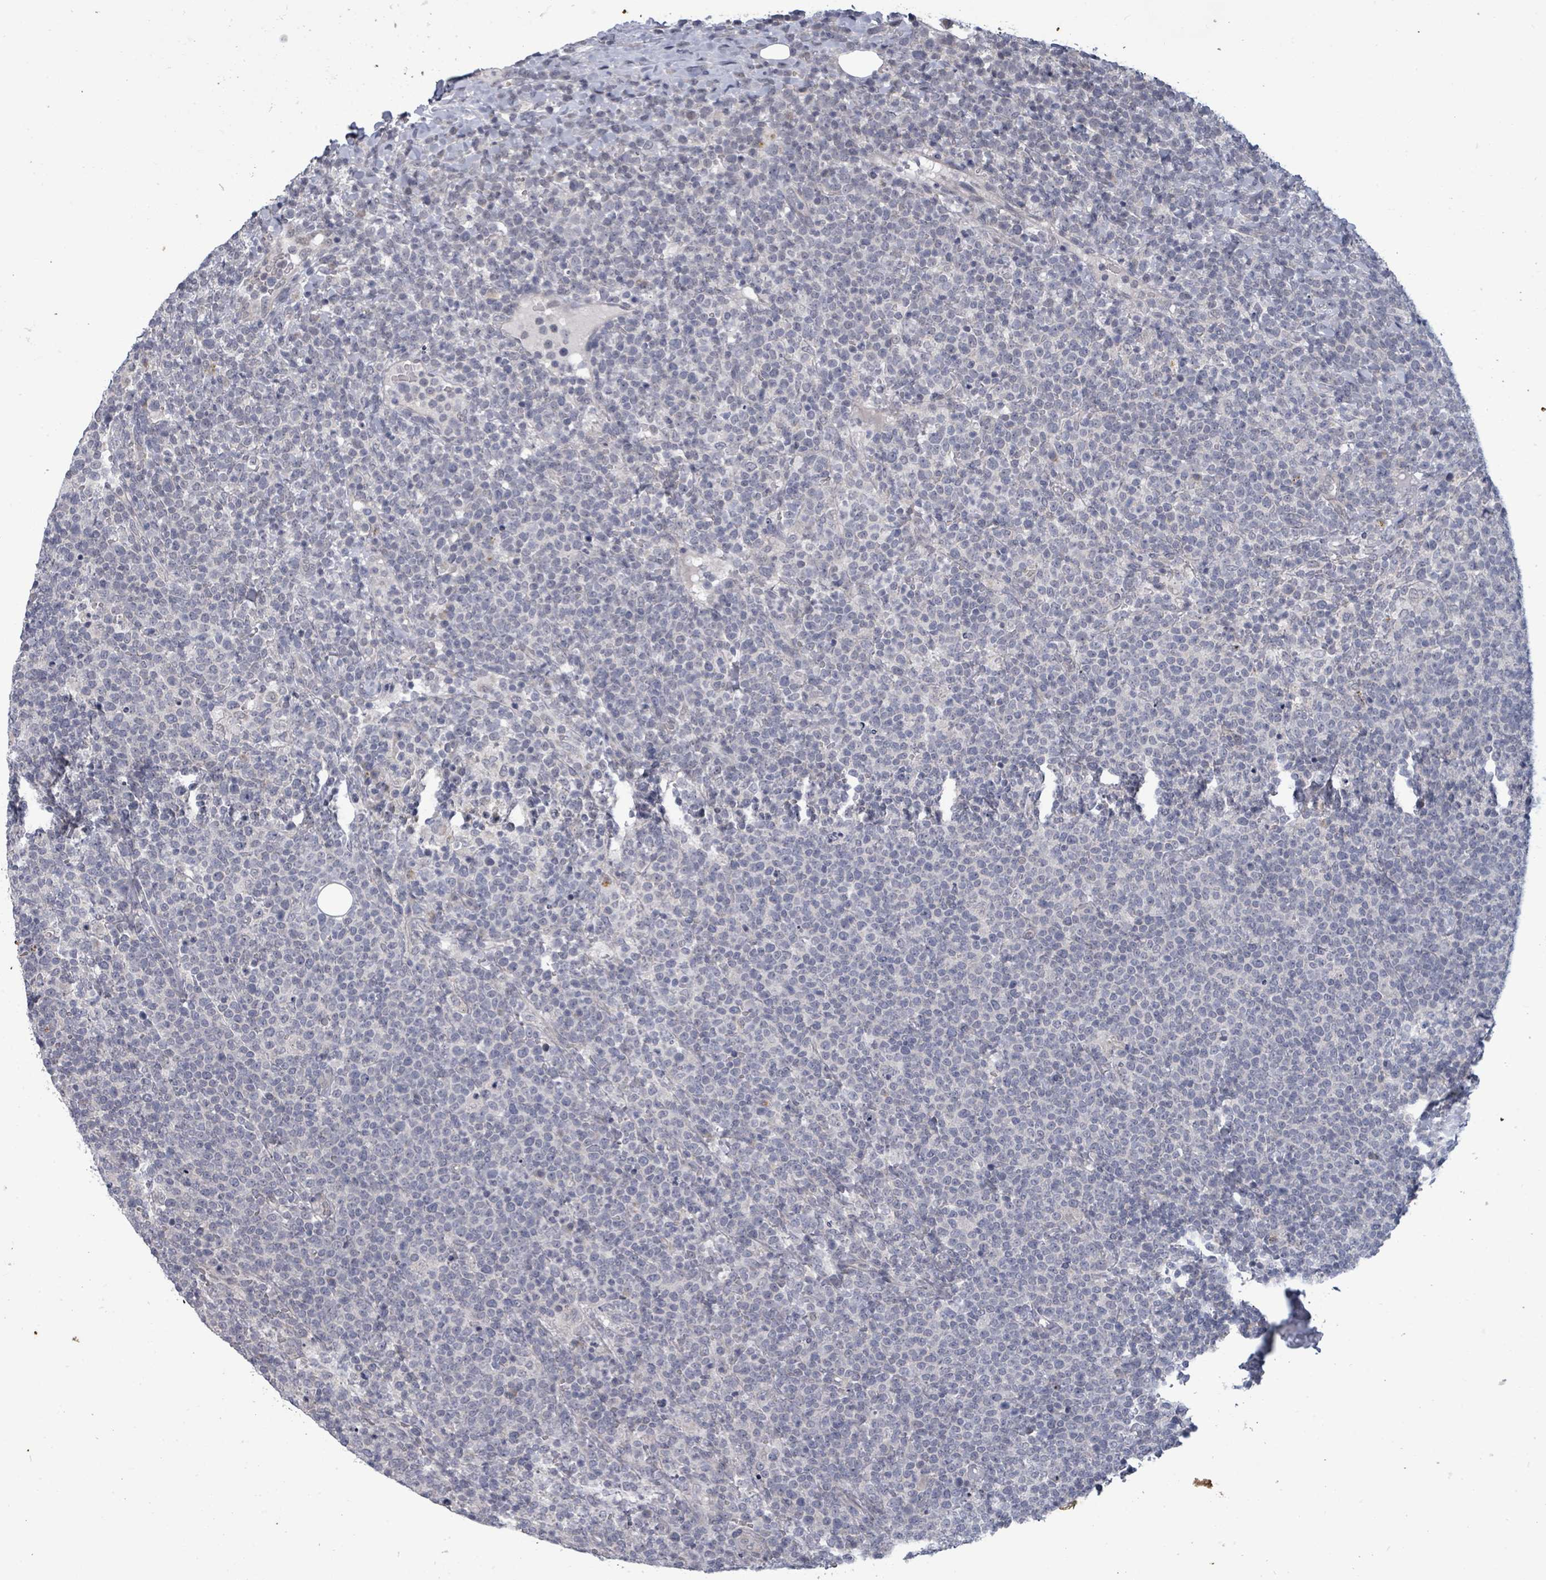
{"staining": {"intensity": "negative", "quantity": "none", "location": "none"}, "tissue": "lymphoma", "cell_type": "Tumor cells", "image_type": "cancer", "snomed": [{"axis": "morphology", "description": "Malignant lymphoma, non-Hodgkin's type, High grade"}, {"axis": "topography", "description": "Lymph node"}], "caption": "Protein analysis of high-grade malignant lymphoma, non-Hodgkin's type exhibits no significant staining in tumor cells.", "gene": "ASB12", "patient": {"sex": "male", "age": 61}}